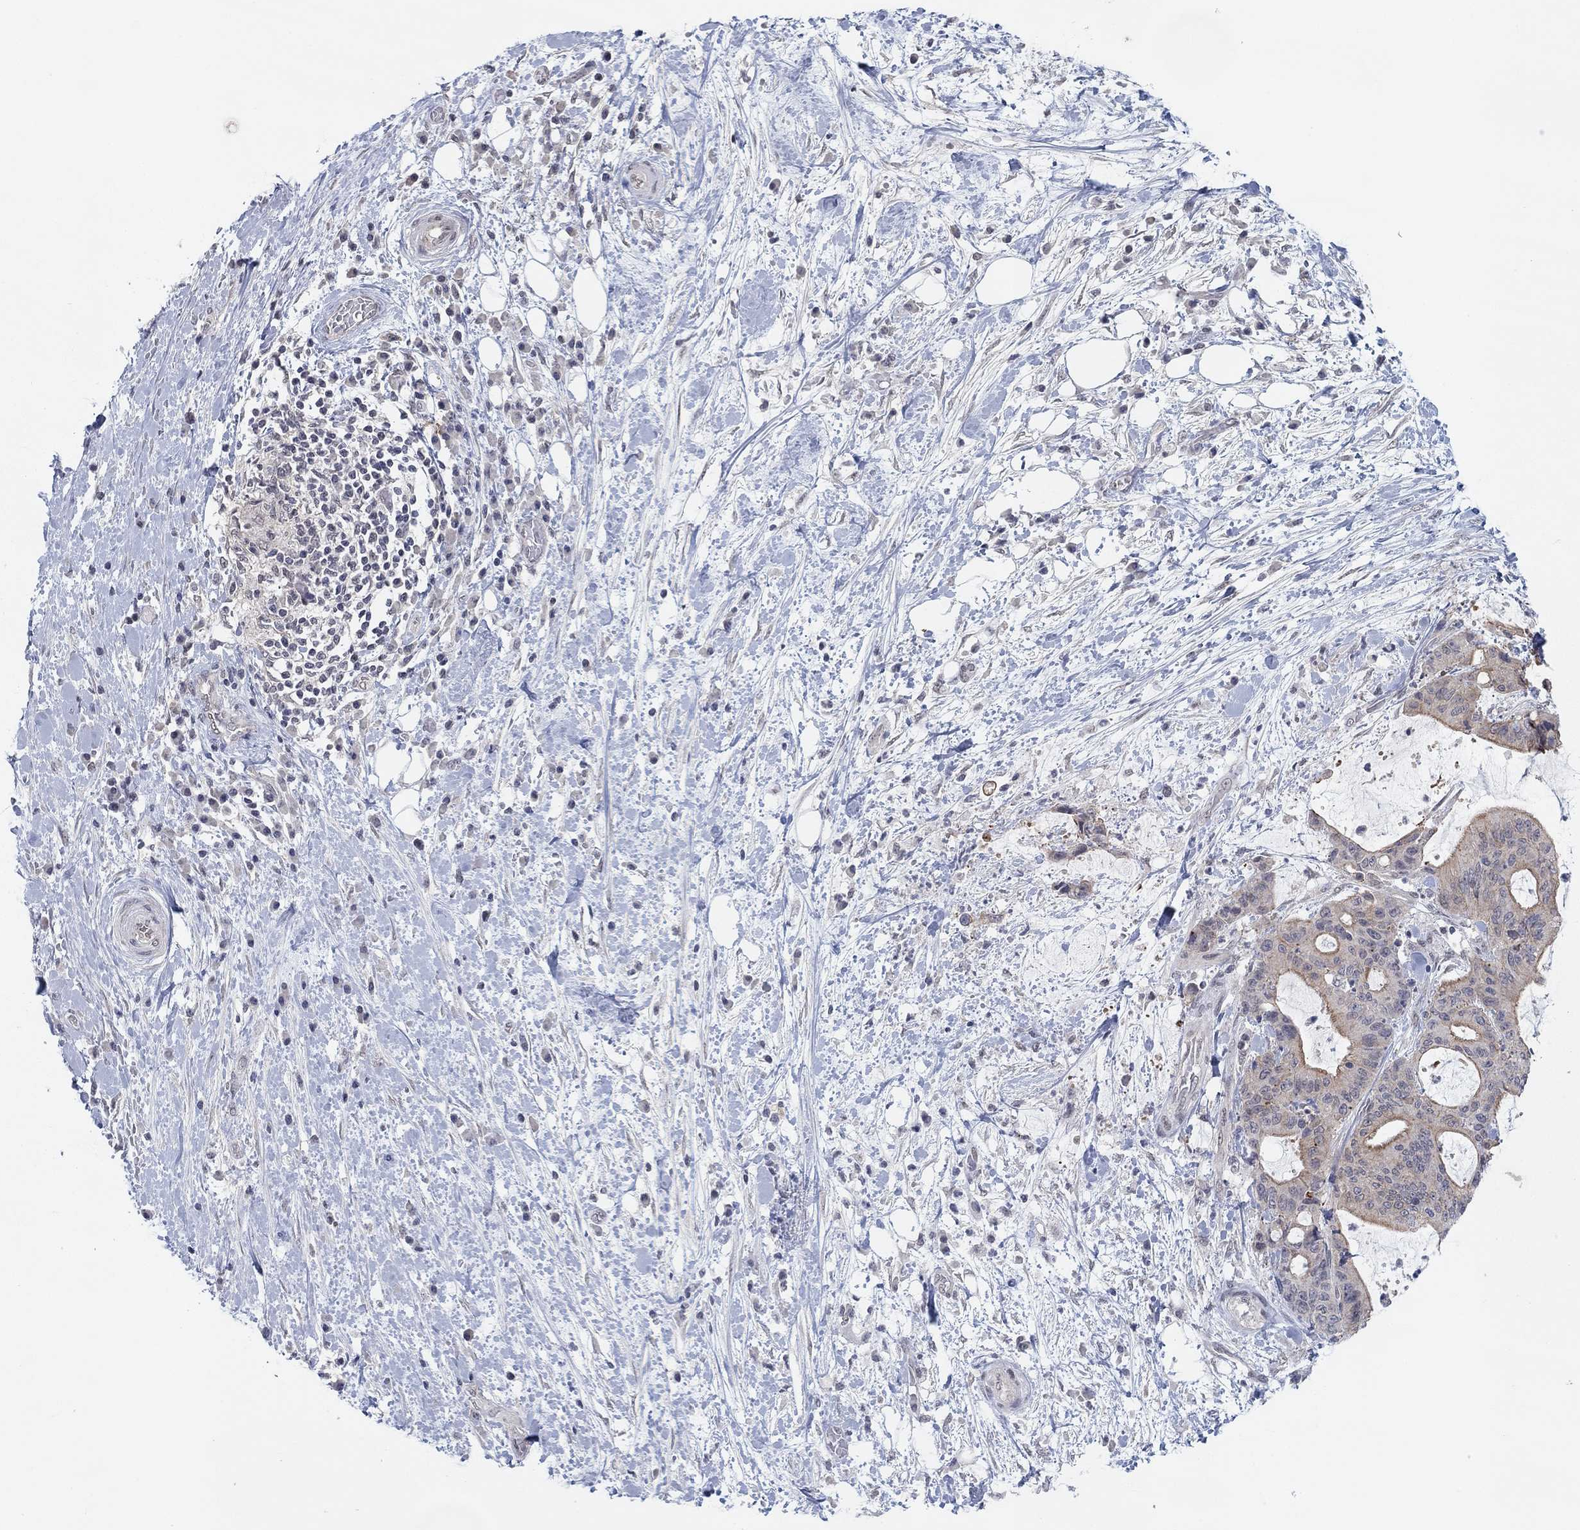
{"staining": {"intensity": "moderate", "quantity": "<25%", "location": "cytoplasmic/membranous"}, "tissue": "liver cancer", "cell_type": "Tumor cells", "image_type": "cancer", "snomed": [{"axis": "morphology", "description": "Cholangiocarcinoma"}, {"axis": "topography", "description": "Liver"}], "caption": "Immunohistochemical staining of liver cancer shows low levels of moderate cytoplasmic/membranous protein staining in approximately <25% of tumor cells.", "gene": "SLC22A2", "patient": {"sex": "female", "age": 73}}